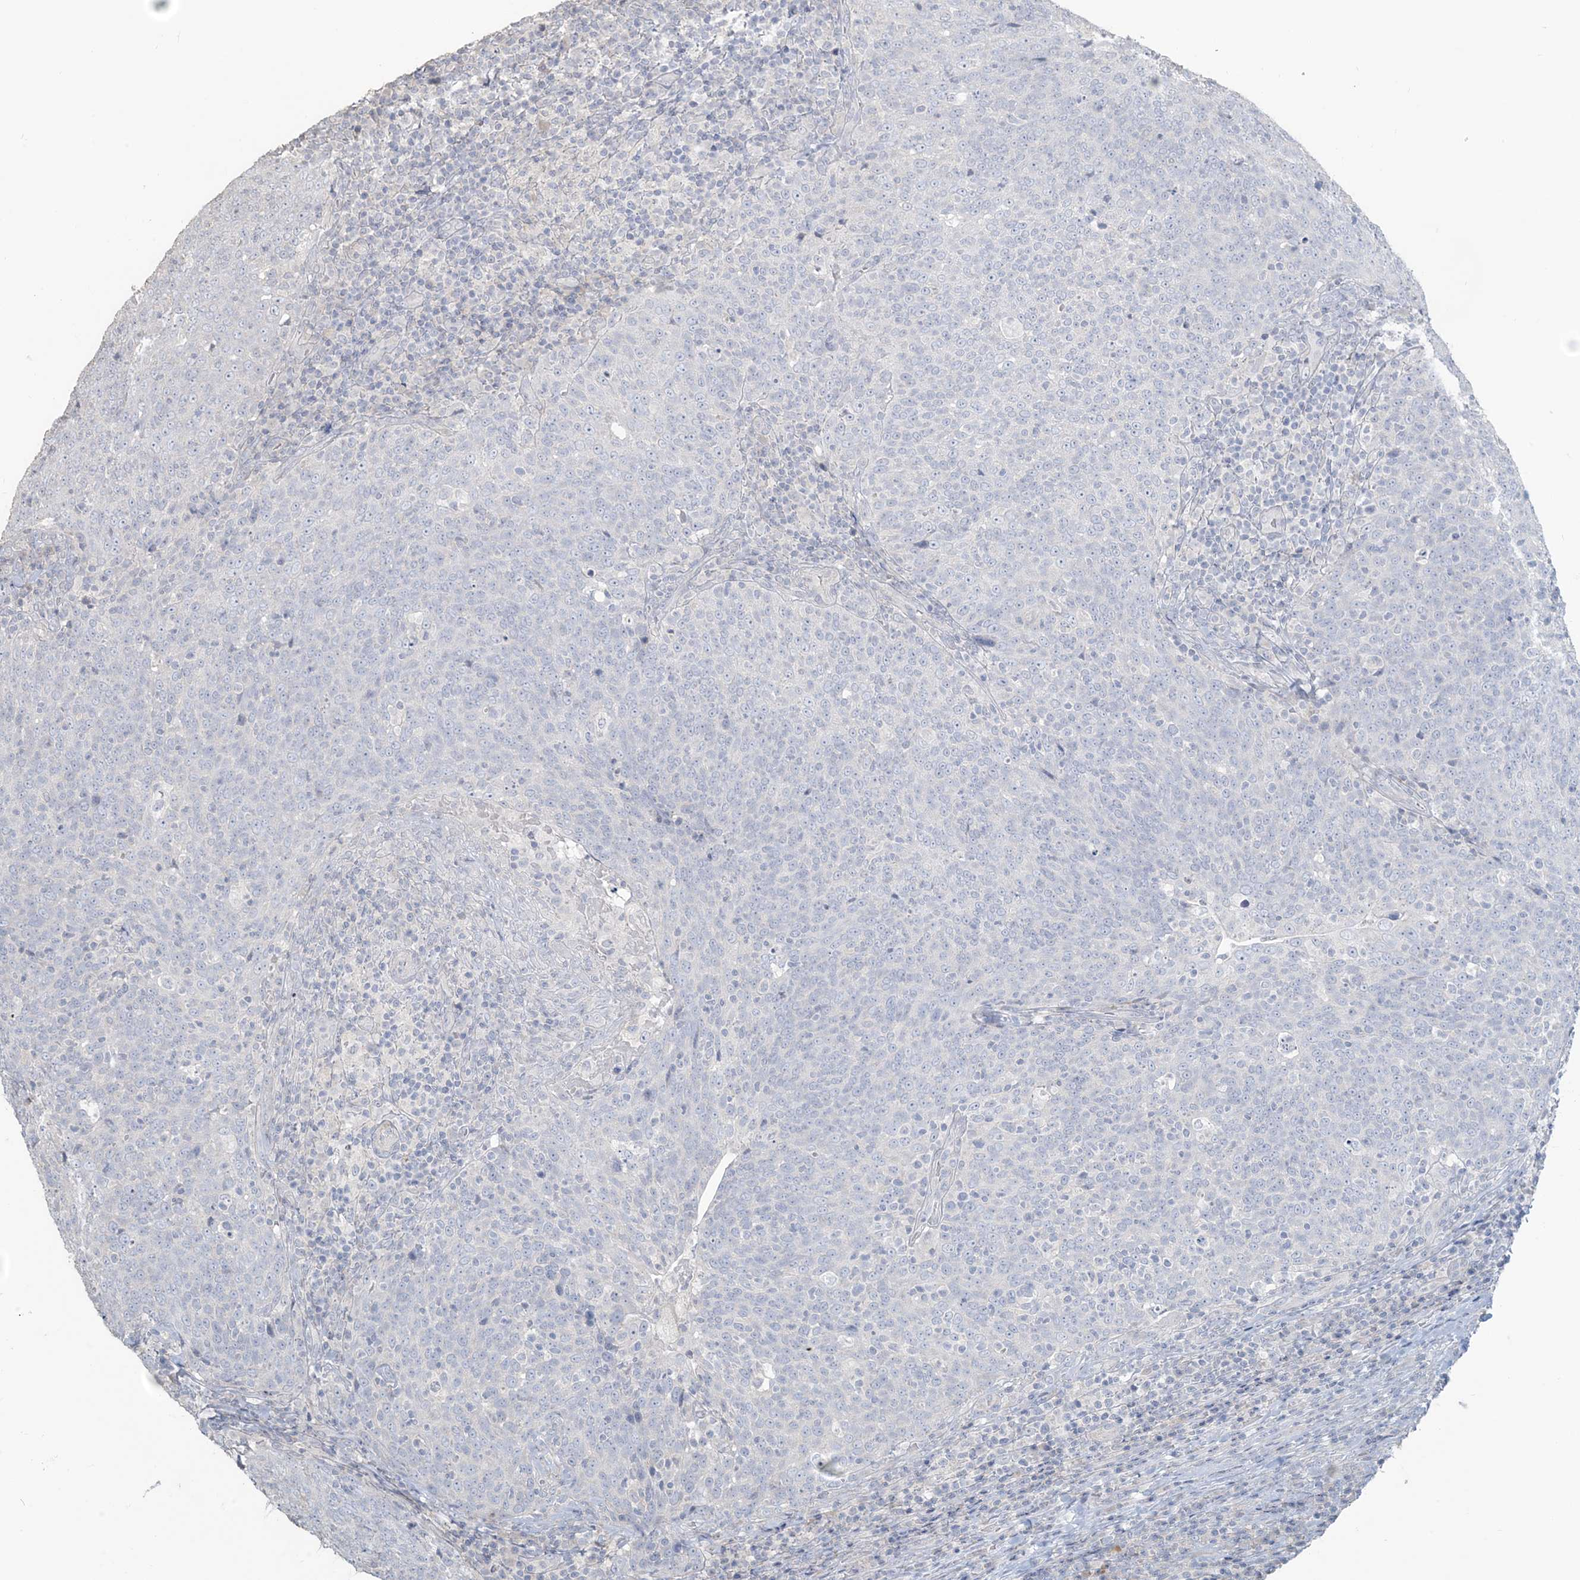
{"staining": {"intensity": "negative", "quantity": "none", "location": "none"}, "tissue": "head and neck cancer", "cell_type": "Tumor cells", "image_type": "cancer", "snomed": [{"axis": "morphology", "description": "Squamous cell carcinoma, NOS"}, {"axis": "morphology", "description": "Squamous cell carcinoma, metastatic, NOS"}, {"axis": "topography", "description": "Lymph node"}, {"axis": "topography", "description": "Head-Neck"}], "caption": "This is a histopathology image of immunohistochemistry staining of head and neck cancer, which shows no positivity in tumor cells. (DAB immunohistochemistry visualized using brightfield microscopy, high magnification).", "gene": "NPHS2", "patient": {"sex": "male", "age": 62}}